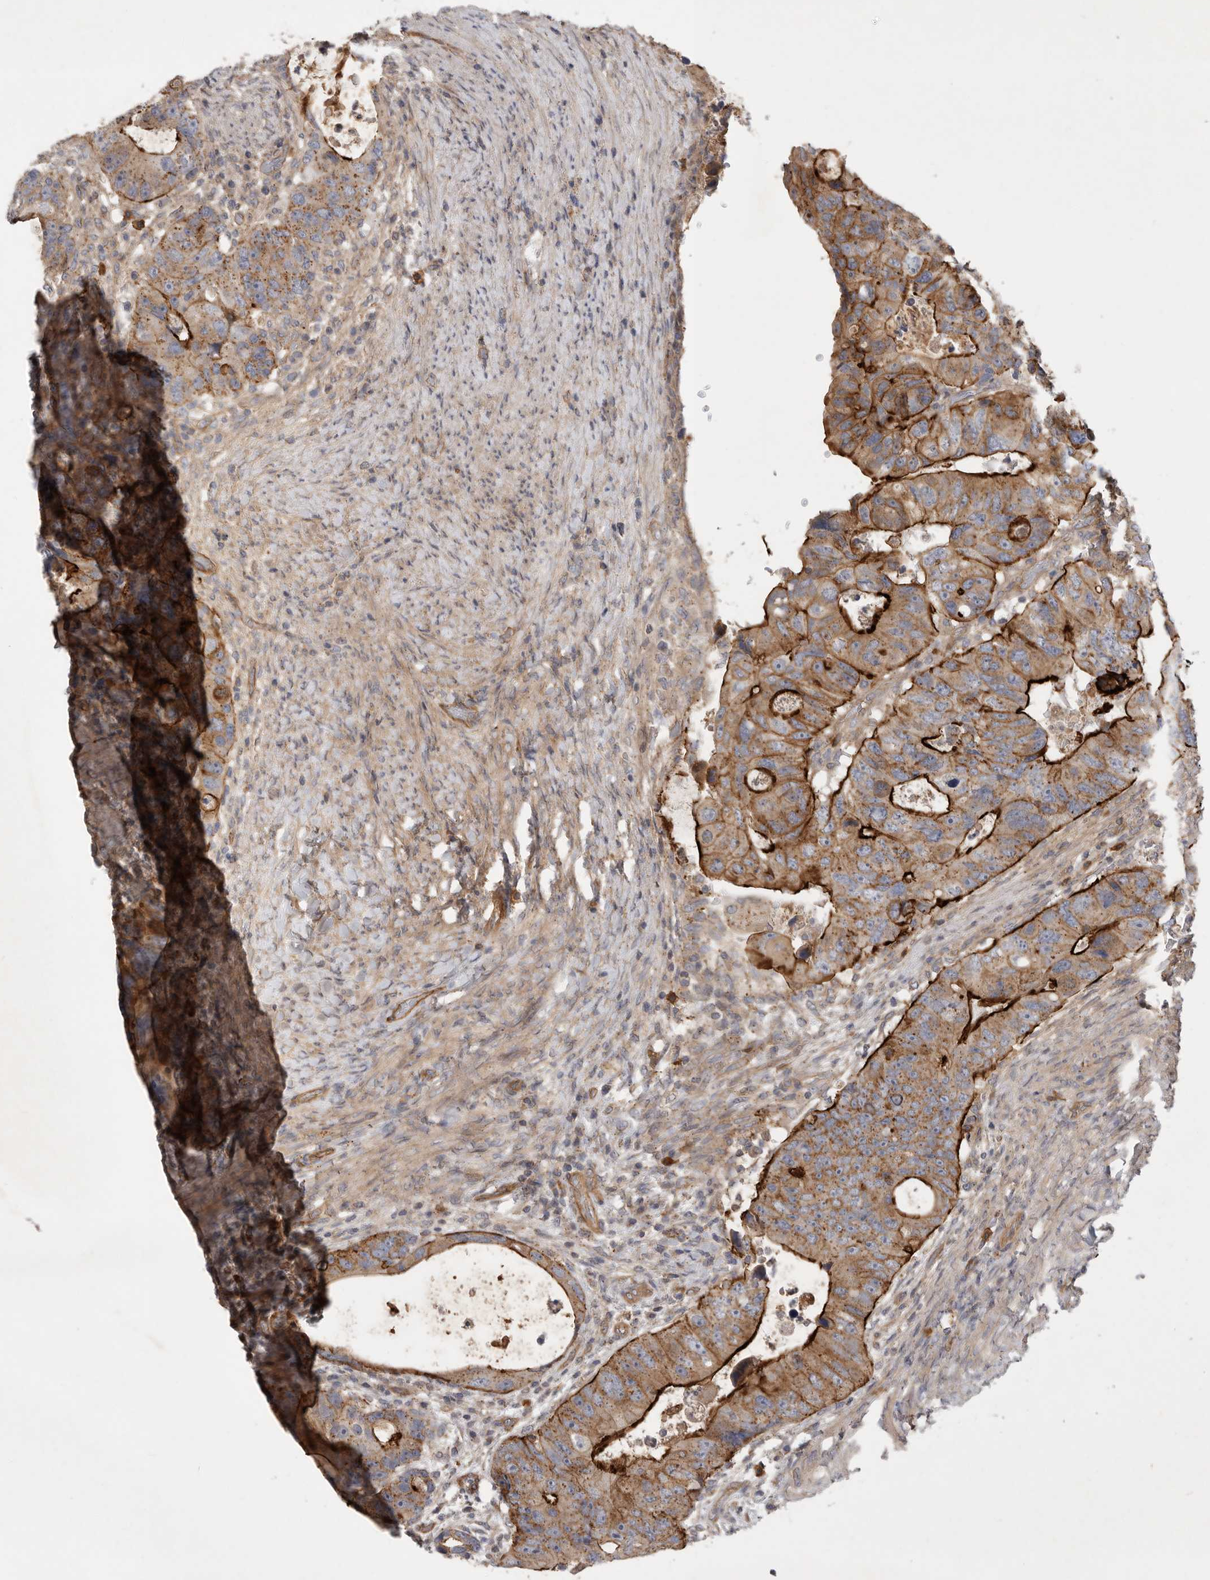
{"staining": {"intensity": "strong", "quantity": "25%-75%", "location": "cytoplasmic/membranous"}, "tissue": "colorectal cancer", "cell_type": "Tumor cells", "image_type": "cancer", "snomed": [{"axis": "morphology", "description": "Adenocarcinoma, NOS"}, {"axis": "topography", "description": "Rectum"}], "caption": "Adenocarcinoma (colorectal) stained for a protein (brown) exhibits strong cytoplasmic/membranous positive positivity in about 25%-75% of tumor cells.", "gene": "MLPH", "patient": {"sex": "male", "age": 59}}